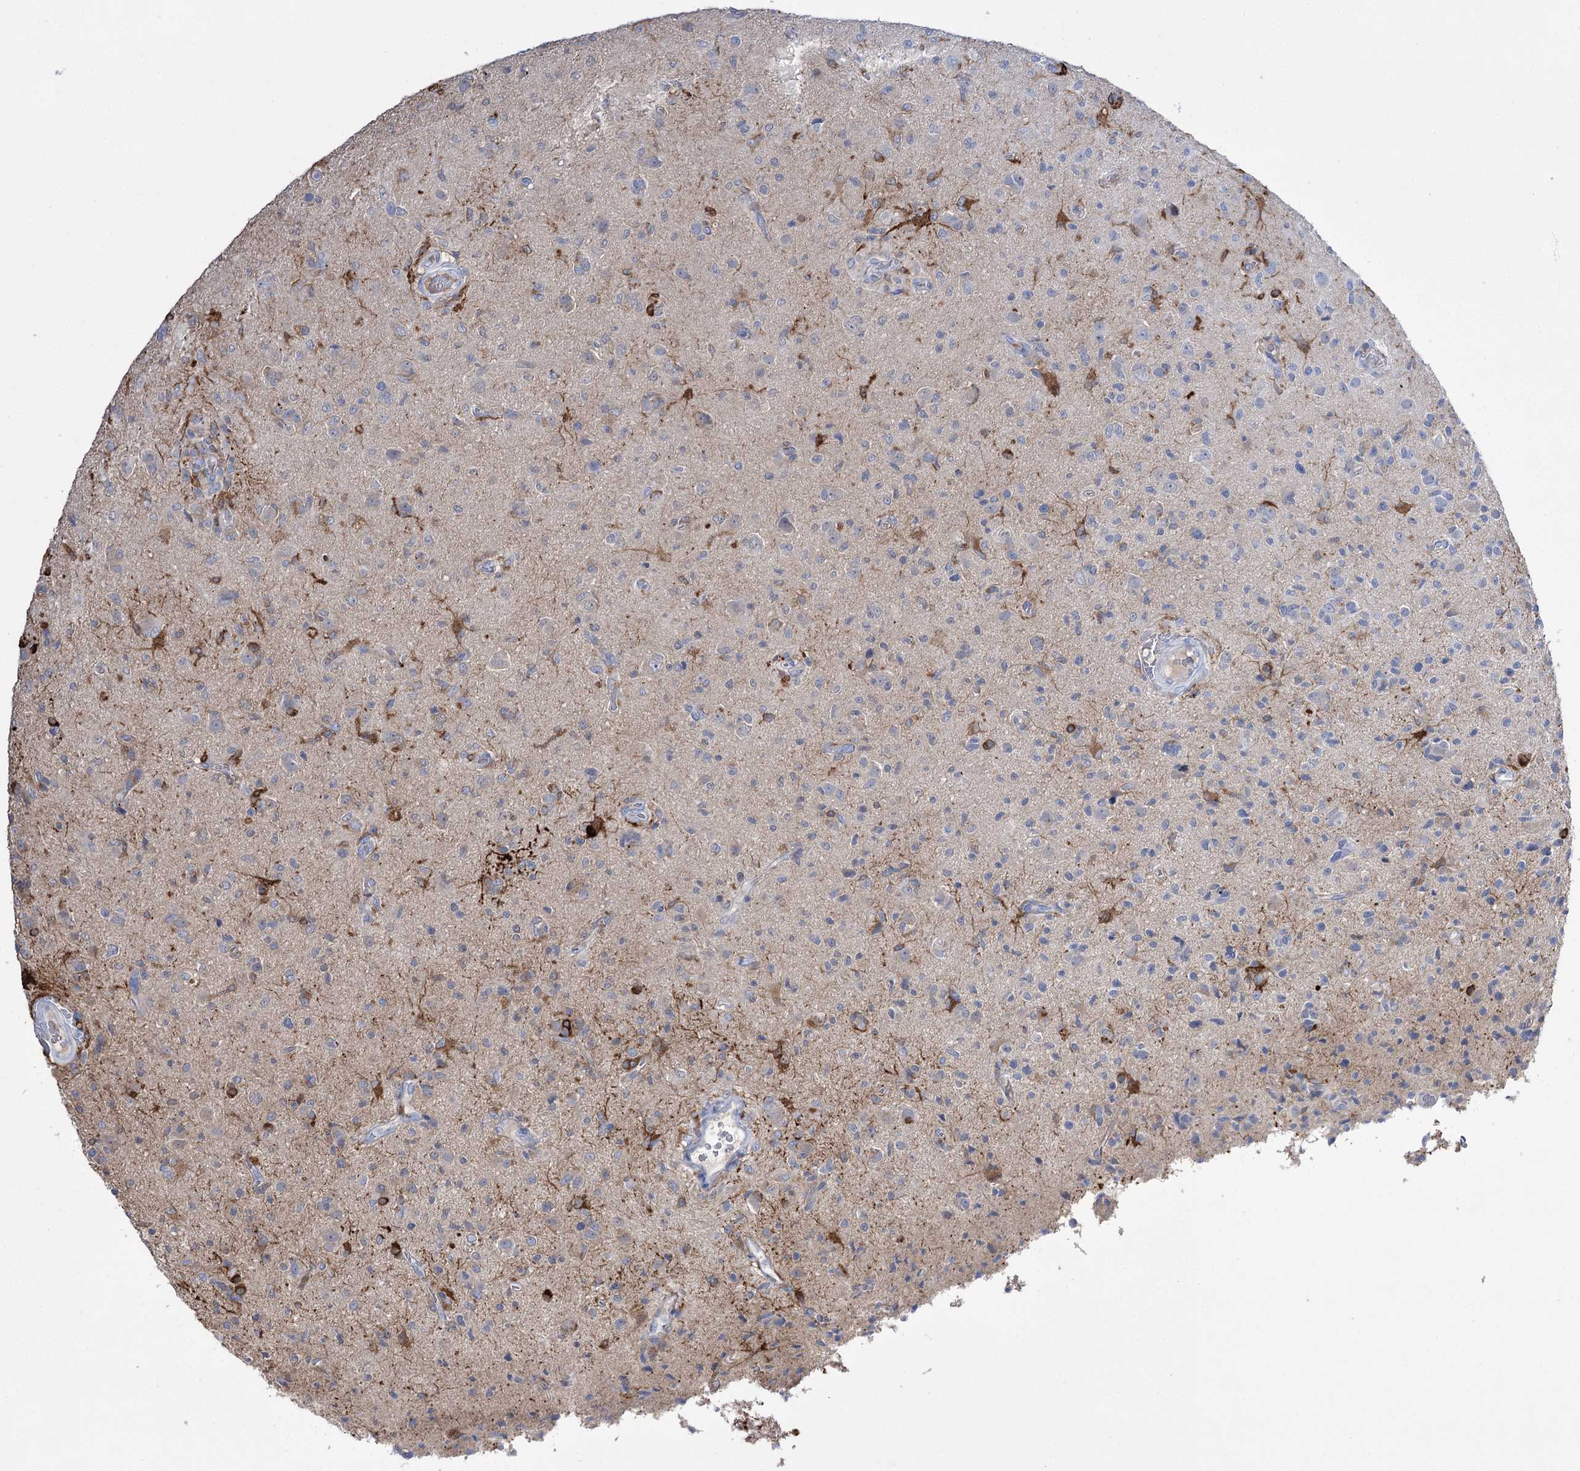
{"staining": {"intensity": "negative", "quantity": "none", "location": "none"}, "tissue": "glioma", "cell_type": "Tumor cells", "image_type": "cancer", "snomed": [{"axis": "morphology", "description": "Glioma, malignant, High grade"}, {"axis": "topography", "description": "Brain"}], "caption": "Malignant high-grade glioma stained for a protein using immunohistochemistry demonstrates no expression tumor cells.", "gene": "ZNF622", "patient": {"sex": "female", "age": 57}}